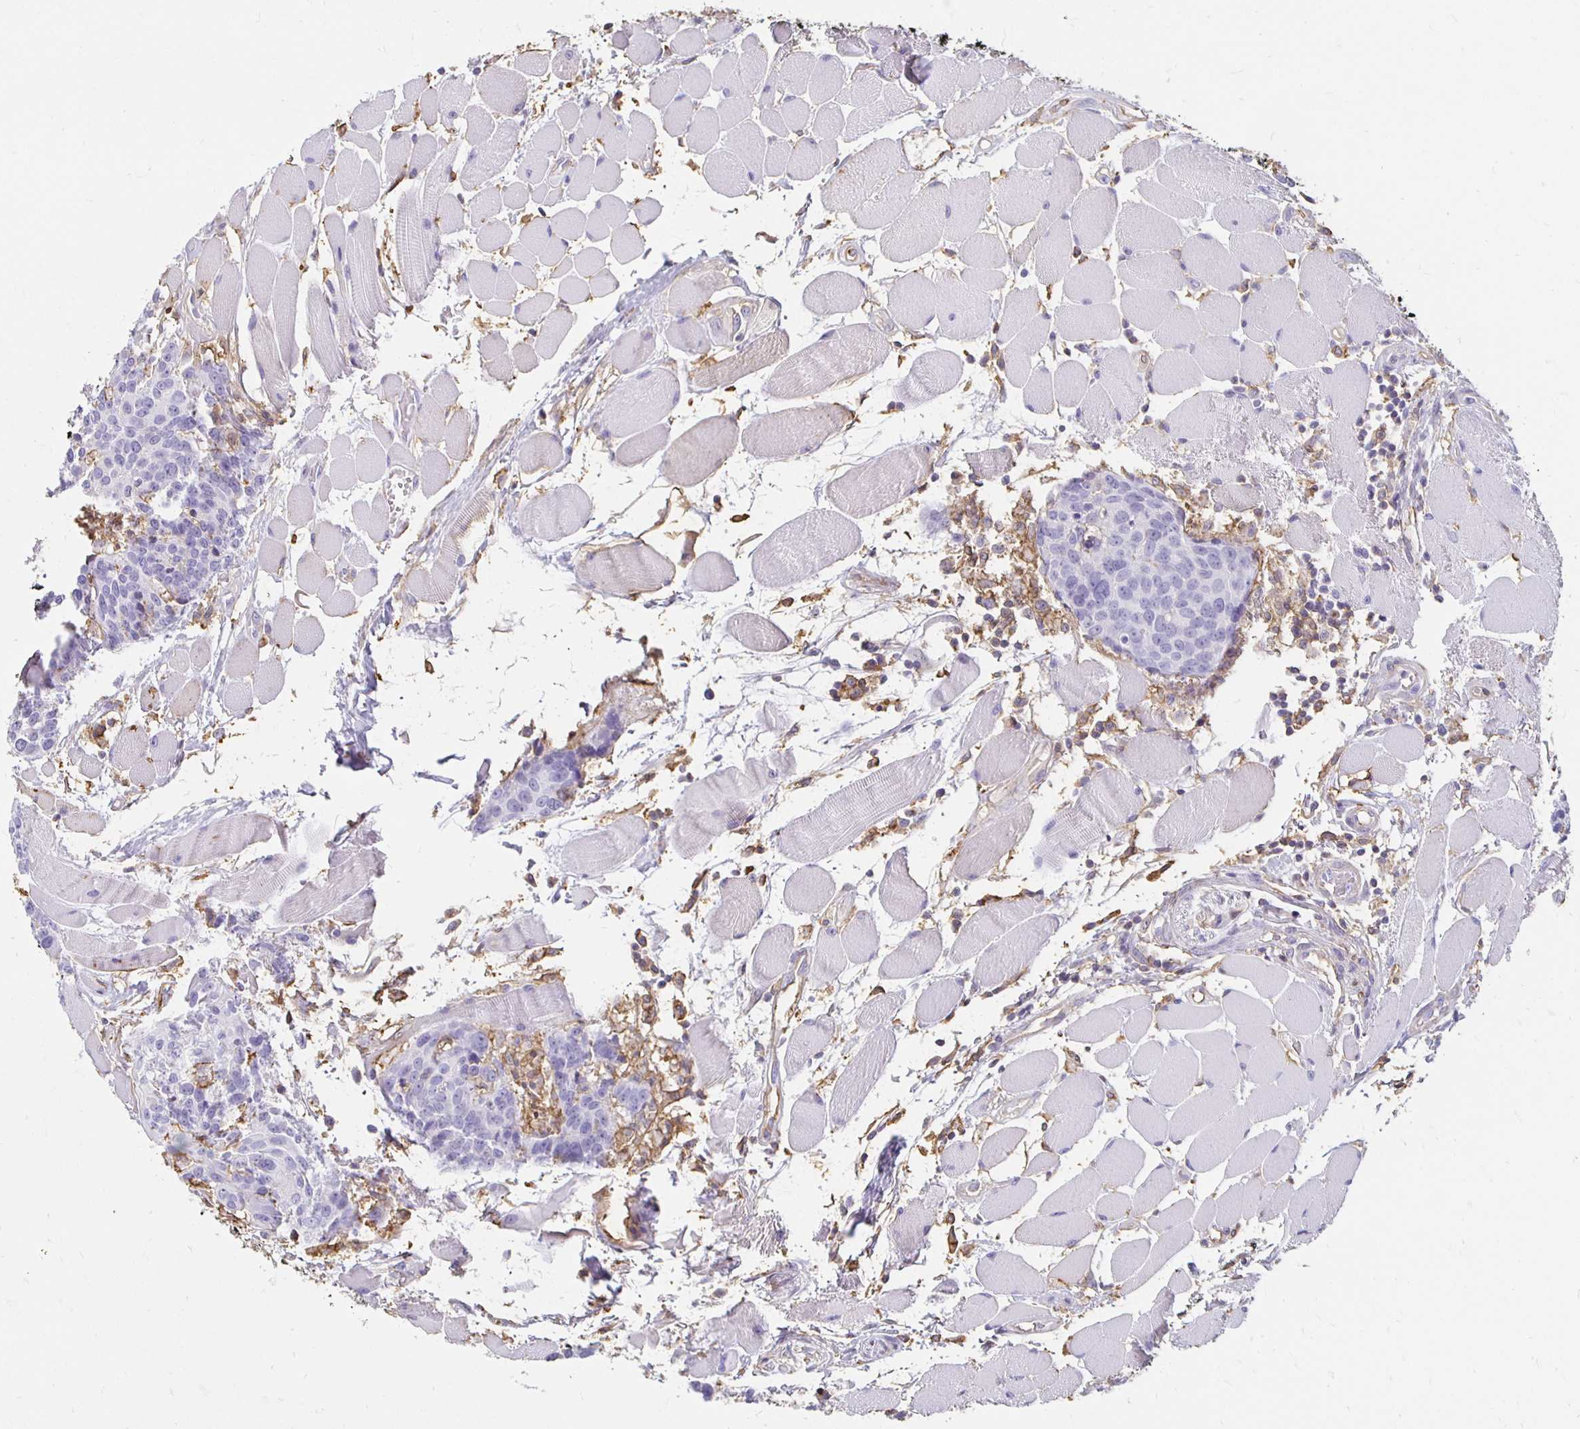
{"staining": {"intensity": "negative", "quantity": "none", "location": "none"}, "tissue": "head and neck cancer", "cell_type": "Tumor cells", "image_type": "cancer", "snomed": [{"axis": "morphology", "description": "Squamous cell carcinoma, NOS"}, {"axis": "topography", "description": "Oral tissue"}, {"axis": "topography", "description": "Head-Neck"}], "caption": "Tumor cells are negative for brown protein staining in head and neck cancer (squamous cell carcinoma). (DAB immunohistochemistry with hematoxylin counter stain).", "gene": "TAS1R3", "patient": {"sex": "male", "age": 64}}